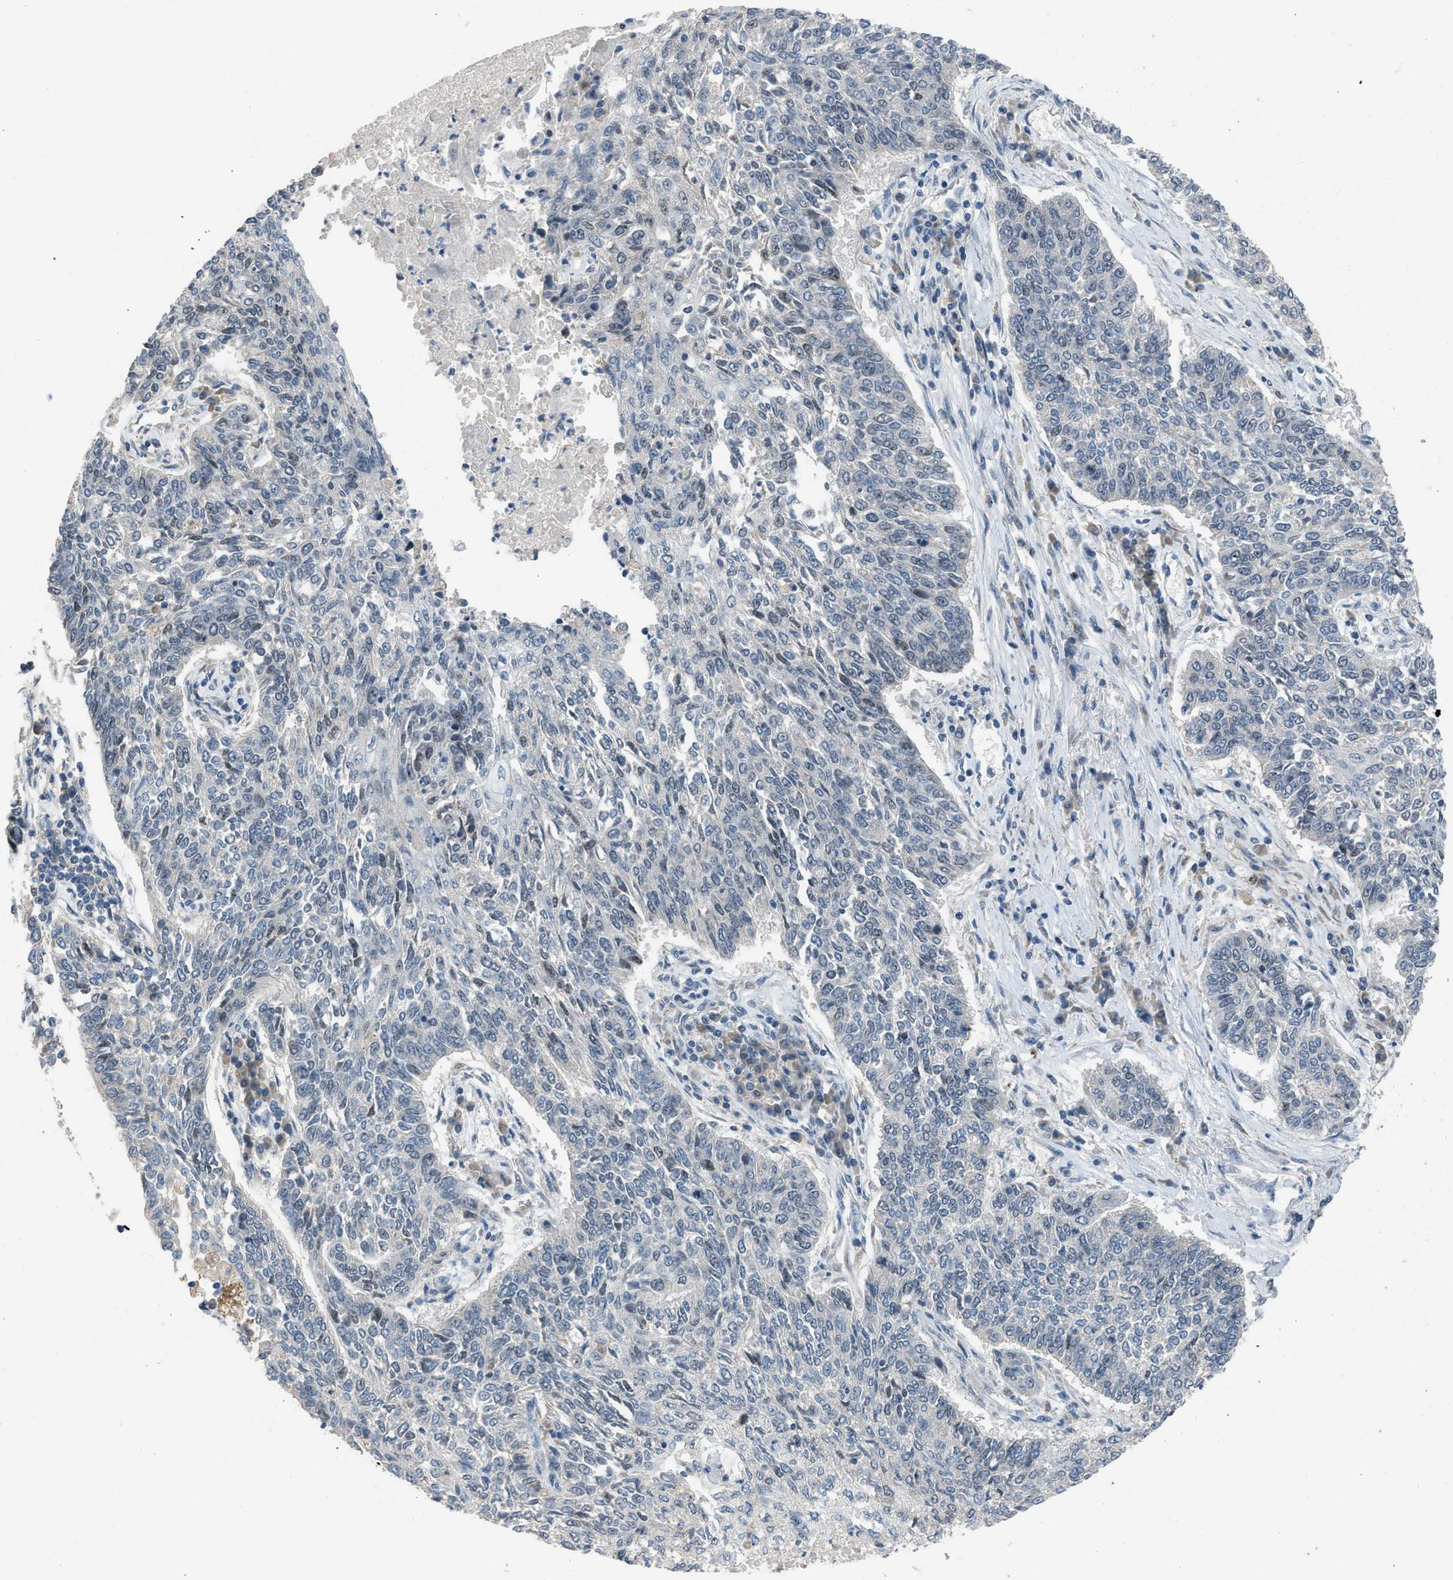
{"staining": {"intensity": "negative", "quantity": "none", "location": "none"}, "tissue": "lung cancer", "cell_type": "Tumor cells", "image_type": "cancer", "snomed": [{"axis": "morphology", "description": "Normal tissue, NOS"}, {"axis": "morphology", "description": "Squamous cell carcinoma, NOS"}, {"axis": "topography", "description": "Cartilage tissue"}, {"axis": "topography", "description": "Bronchus"}, {"axis": "topography", "description": "Lung"}], "caption": "DAB immunohistochemical staining of lung squamous cell carcinoma exhibits no significant positivity in tumor cells.", "gene": "MIS18A", "patient": {"sex": "female", "age": 49}}